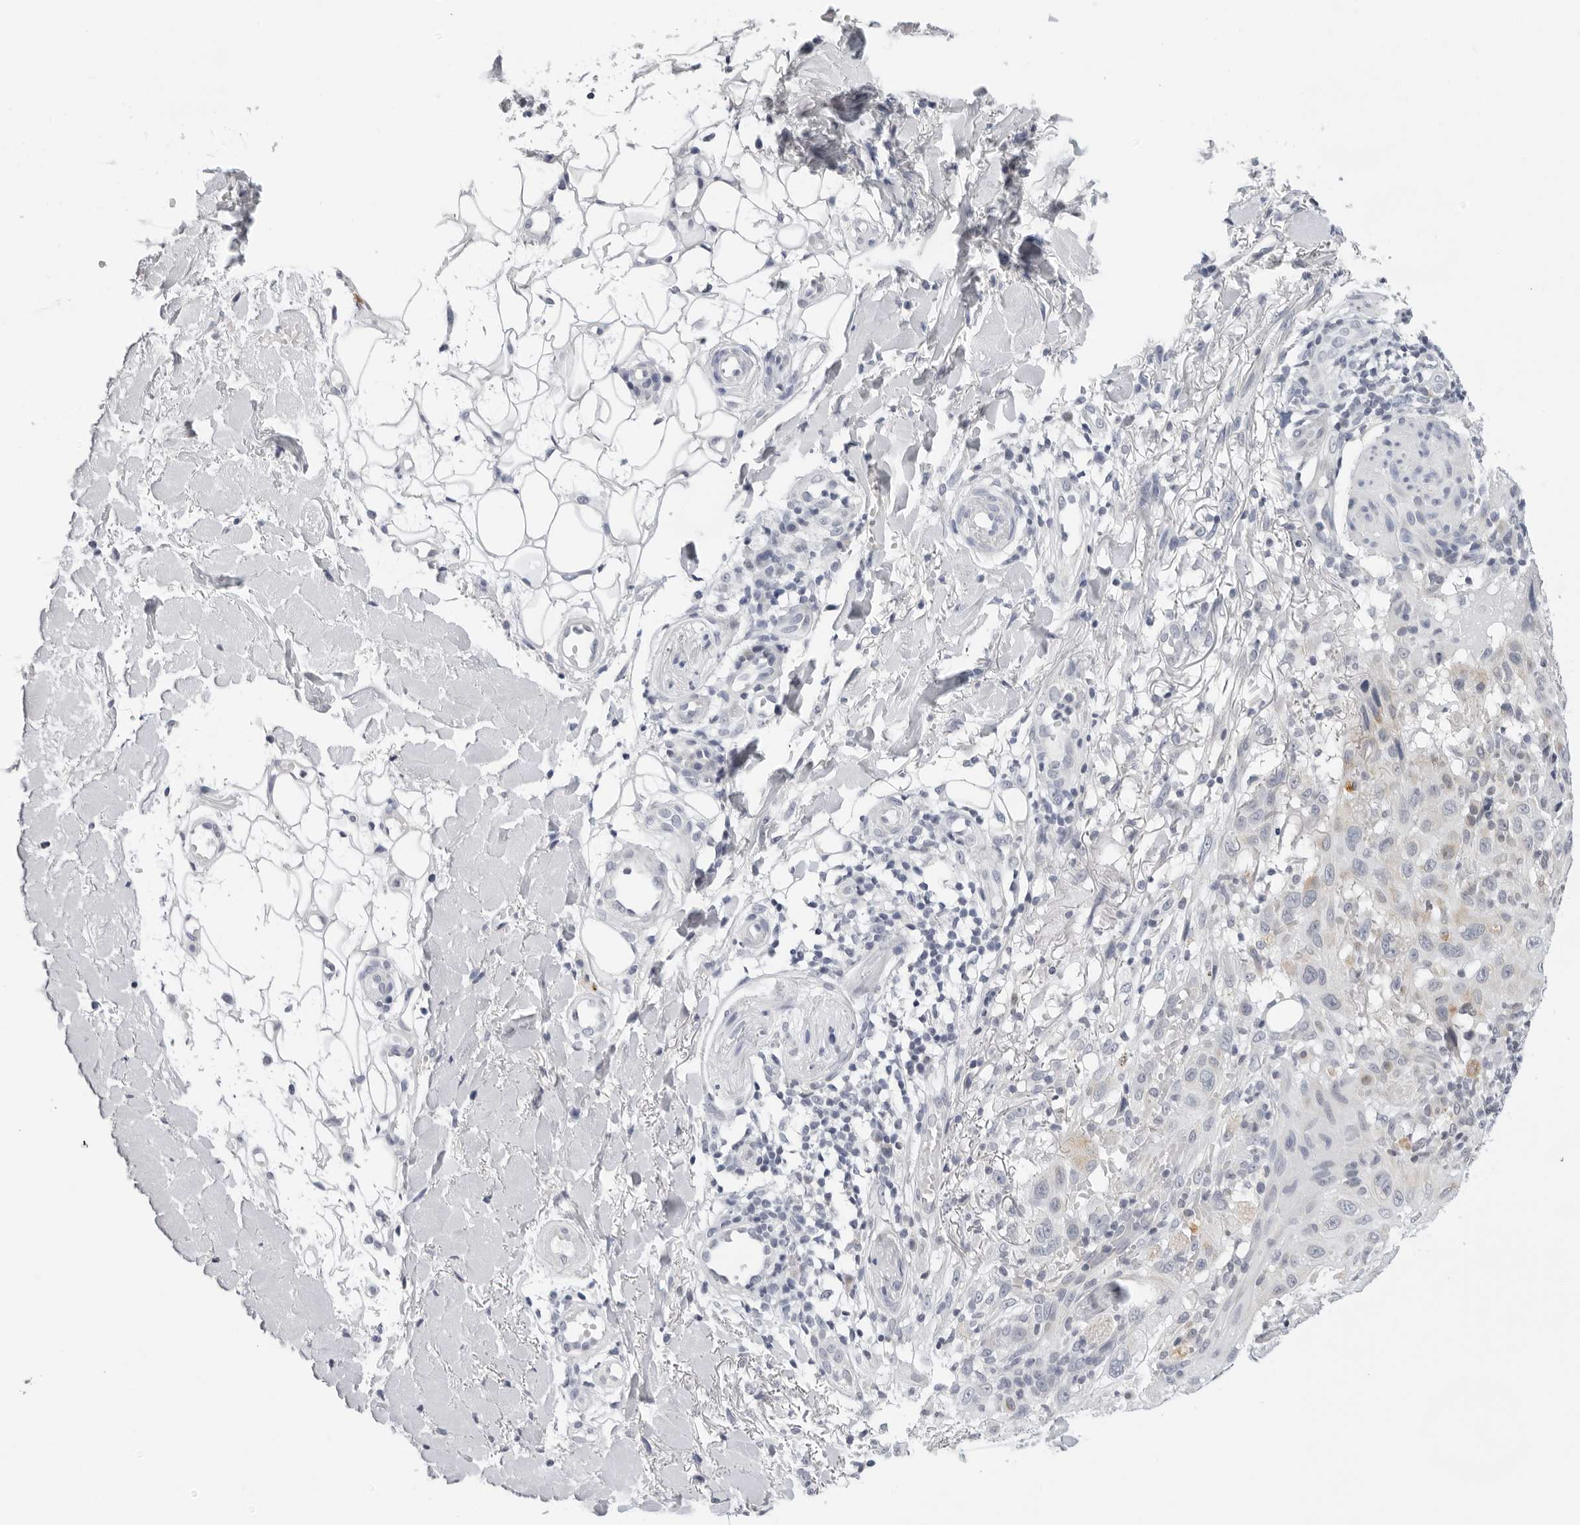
{"staining": {"intensity": "negative", "quantity": "none", "location": "none"}, "tissue": "skin cancer", "cell_type": "Tumor cells", "image_type": "cancer", "snomed": [{"axis": "morphology", "description": "Normal tissue, NOS"}, {"axis": "morphology", "description": "Squamous cell carcinoma, NOS"}, {"axis": "topography", "description": "Skin"}], "caption": "This is an immunohistochemistry (IHC) image of human skin squamous cell carcinoma. There is no positivity in tumor cells.", "gene": "CIART", "patient": {"sex": "female", "age": 96}}